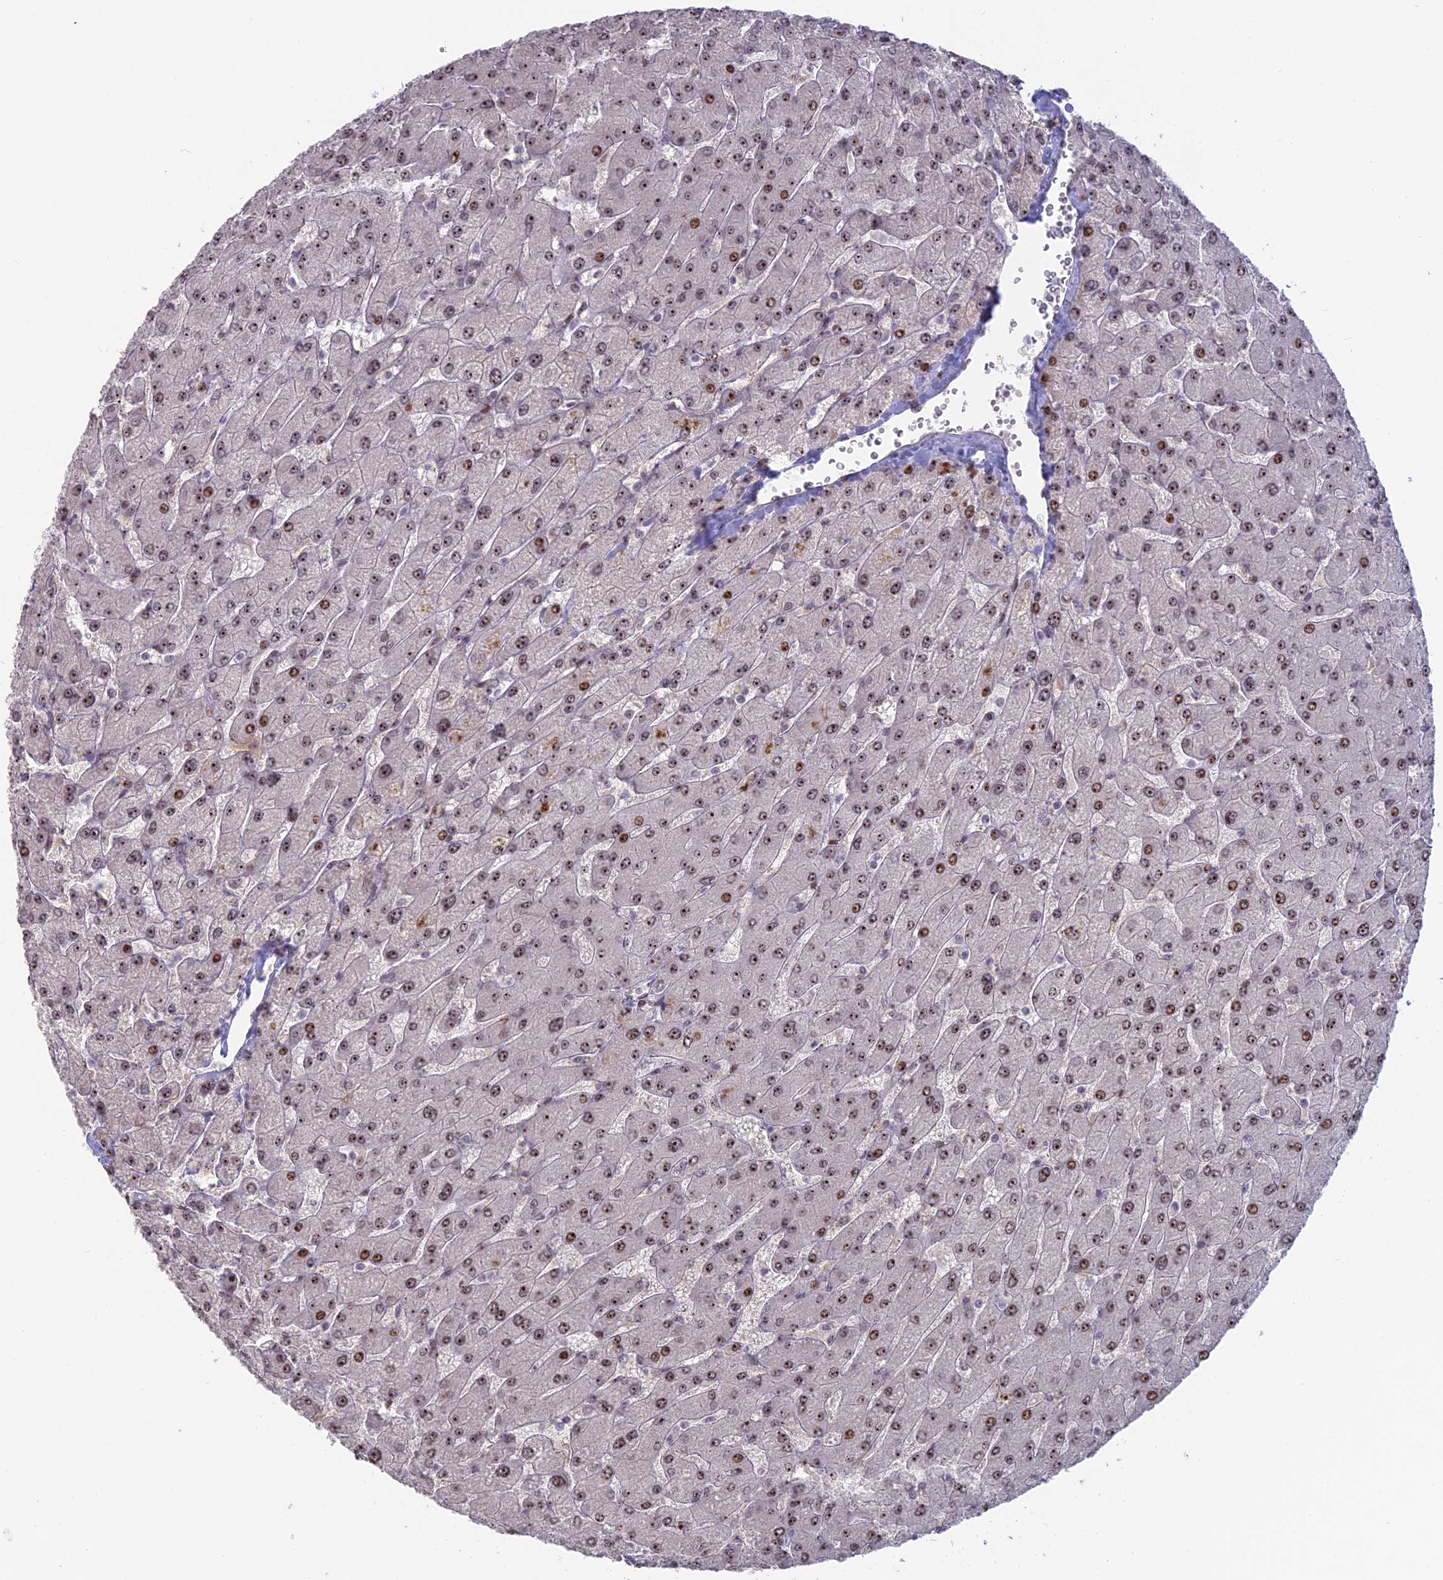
{"staining": {"intensity": "weak", "quantity": "<25%", "location": "nuclear"}, "tissue": "liver", "cell_type": "Cholangiocytes", "image_type": "normal", "snomed": [{"axis": "morphology", "description": "Normal tissue, NOS"}, {"axis": "topography", "description": "Liver"}], "caption": "Micrograph shows no significant protein expression in cholangiocytes of benign liver.", "gene": "FAM131A", "patient": {"sex": "male", "age": 55}}